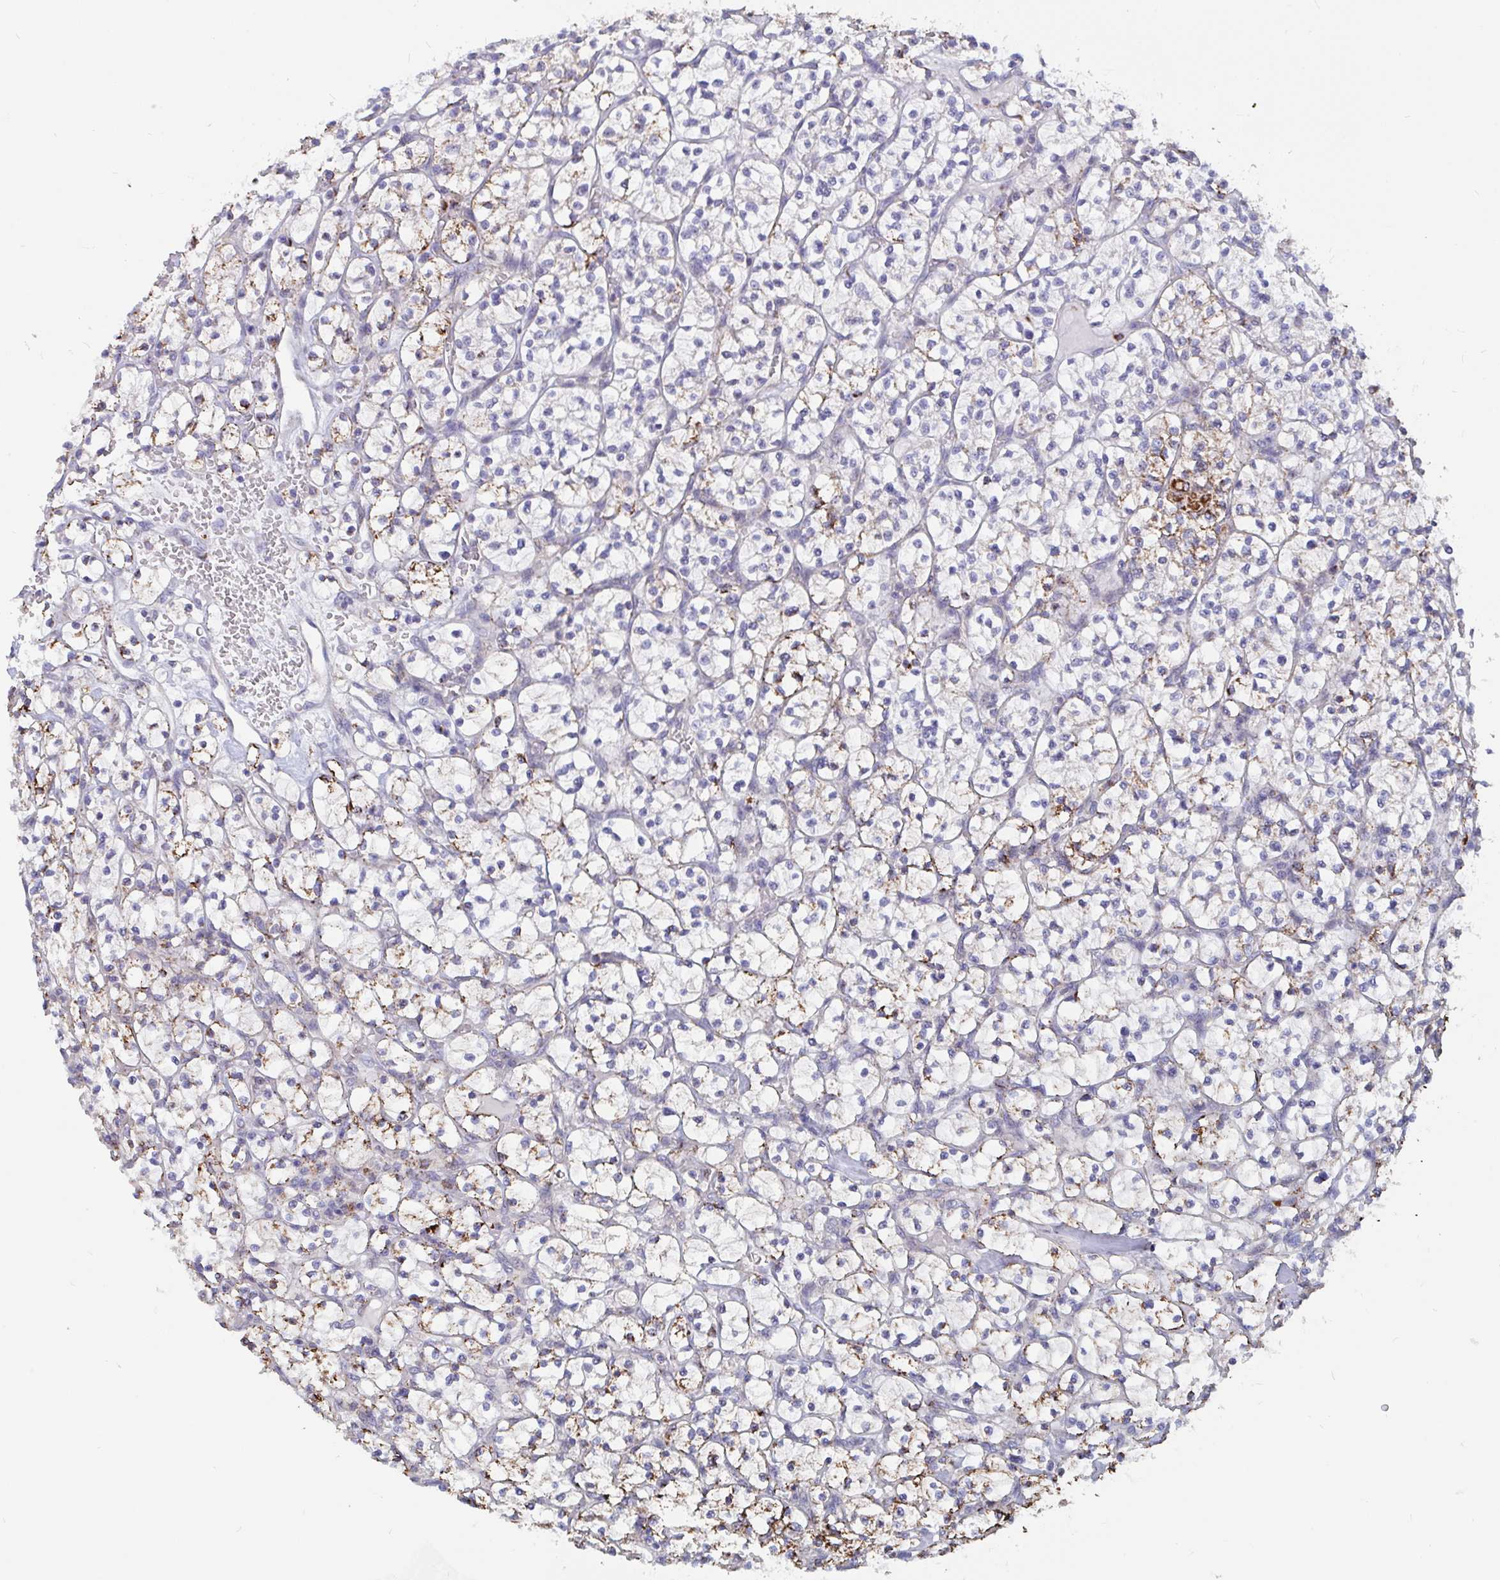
{"staining": {"intensity": "strong", "quantity": "25%-75%", "location": "cytoplasmic/membranous"}, "tissue": "renal cancer", "cell_type": "Tumor cells", "image_type": "cancer", "snomed": [{"axis": "morphology", "description": "Adenocarcinoma, NOS"}, {"axis": "topography", "description": "Kidney"}], "caption": "Immunohistochemistry (IHC) staining of renal adenocarcinoma, which reveals high levels of strong cytoplasmic/membranous expression in approximately 25%-75% of tumor cells indicating strong cytoplasmic/membranous protein positivity. The staining was performed using DAB (3,3'-diaminobenzidine) (brown) for protein detection and nuclei were counterstained in hematoxylin (blue).", "gene": "FAM156B", "patient": {"sex": "female", "age": 64}}